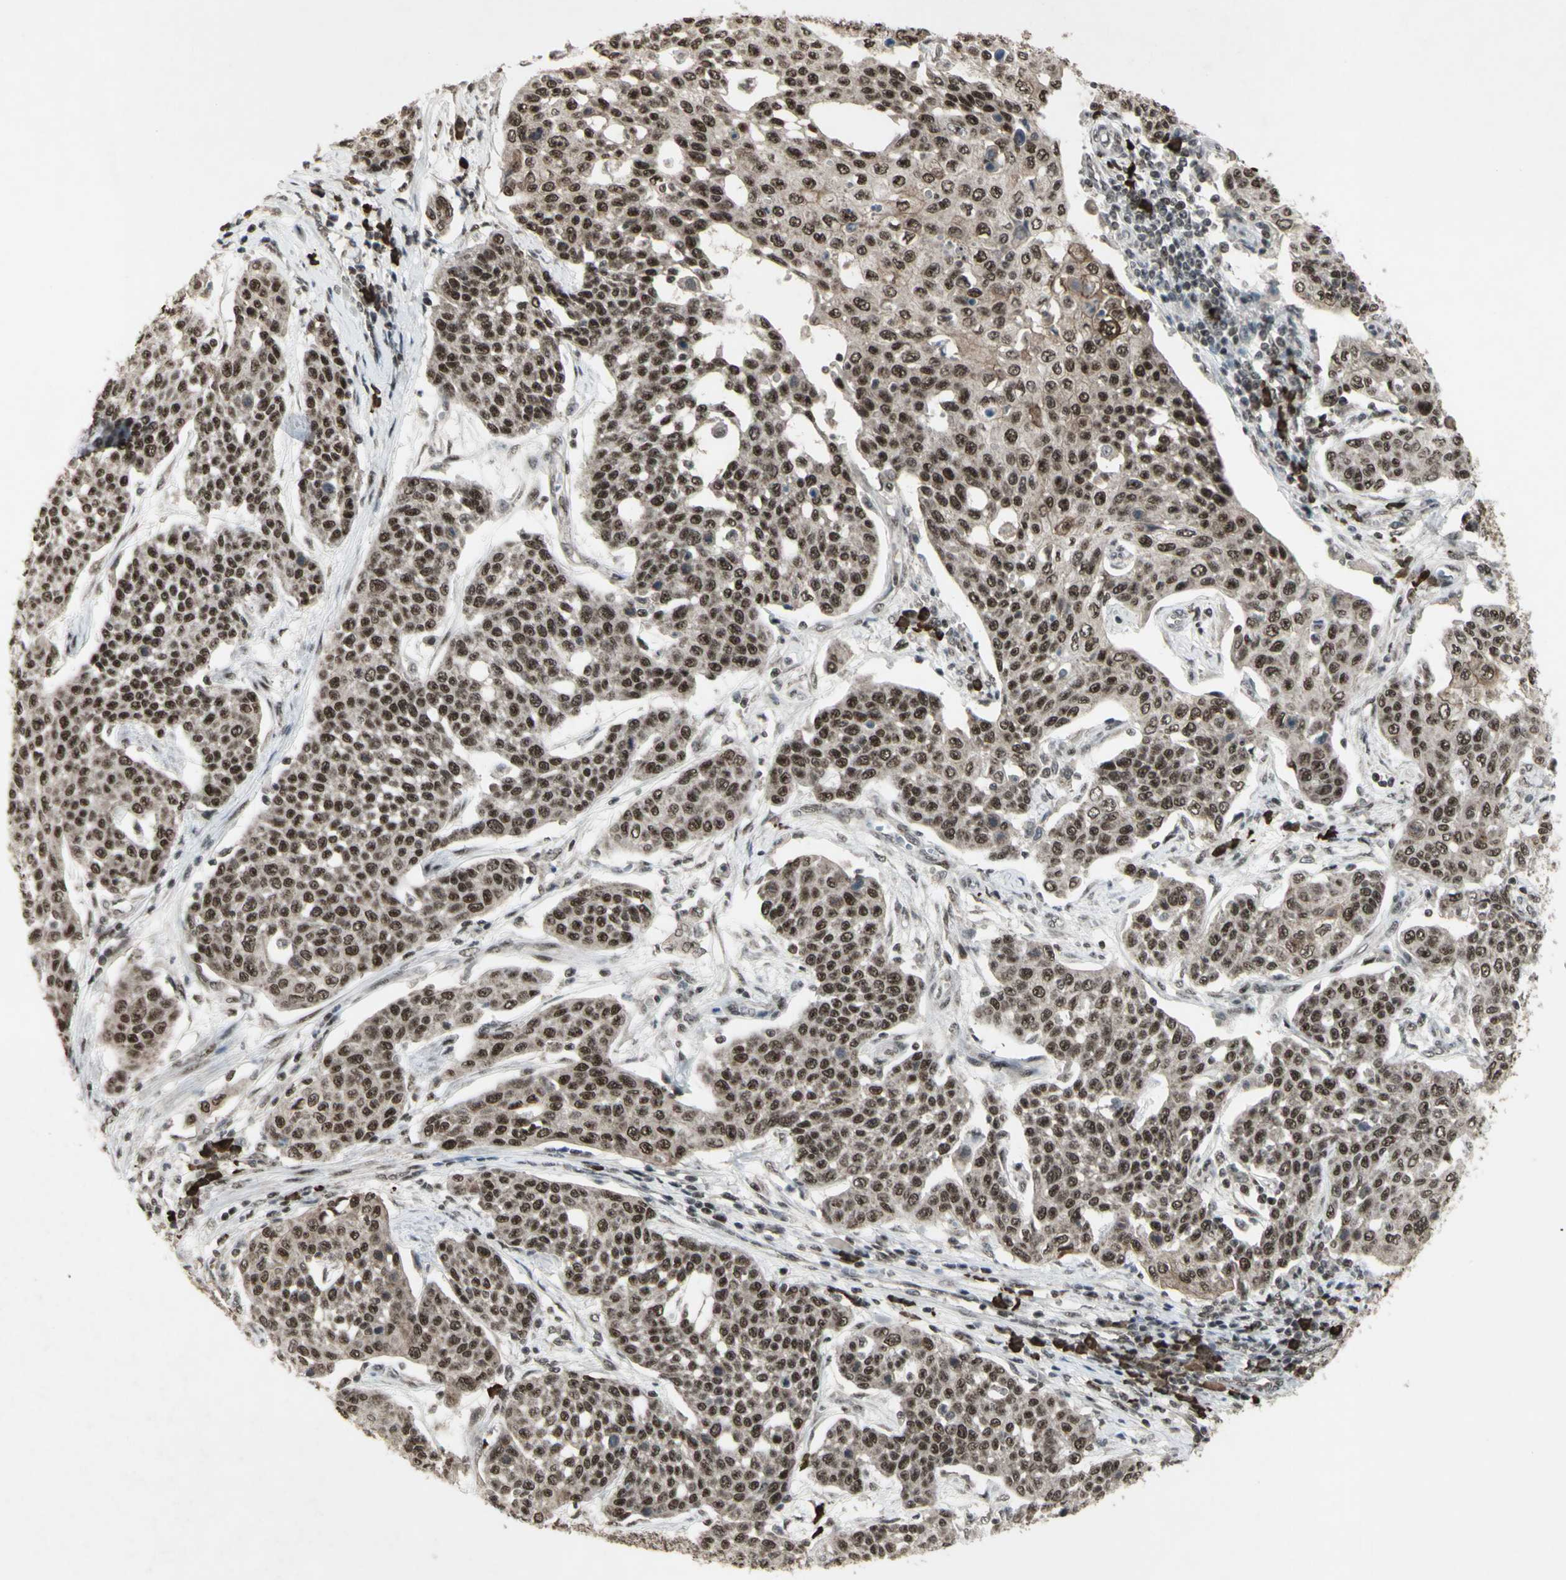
{"staining": {"intensity": "moderate", "quantity": ">75%", "location": "nuclear"}, "tissue": "cervical cancer", "cell_type": "Tumor cells", "image_type": "cancer", "snomed": [{"axis": "morphology", "description": "Squamous cell carcinoma, NOS"}, {"axis": "topography", "description": "Cervix"}], "caption": "Tumor cells reveal medium levels of moderate nuclear staining in about >75% of cells in human squamous cell carcinoma (cervical). Nuclei are stained in blue.", "gene": "CCNT1", "patient": {"sex": "female", "age": 34}}